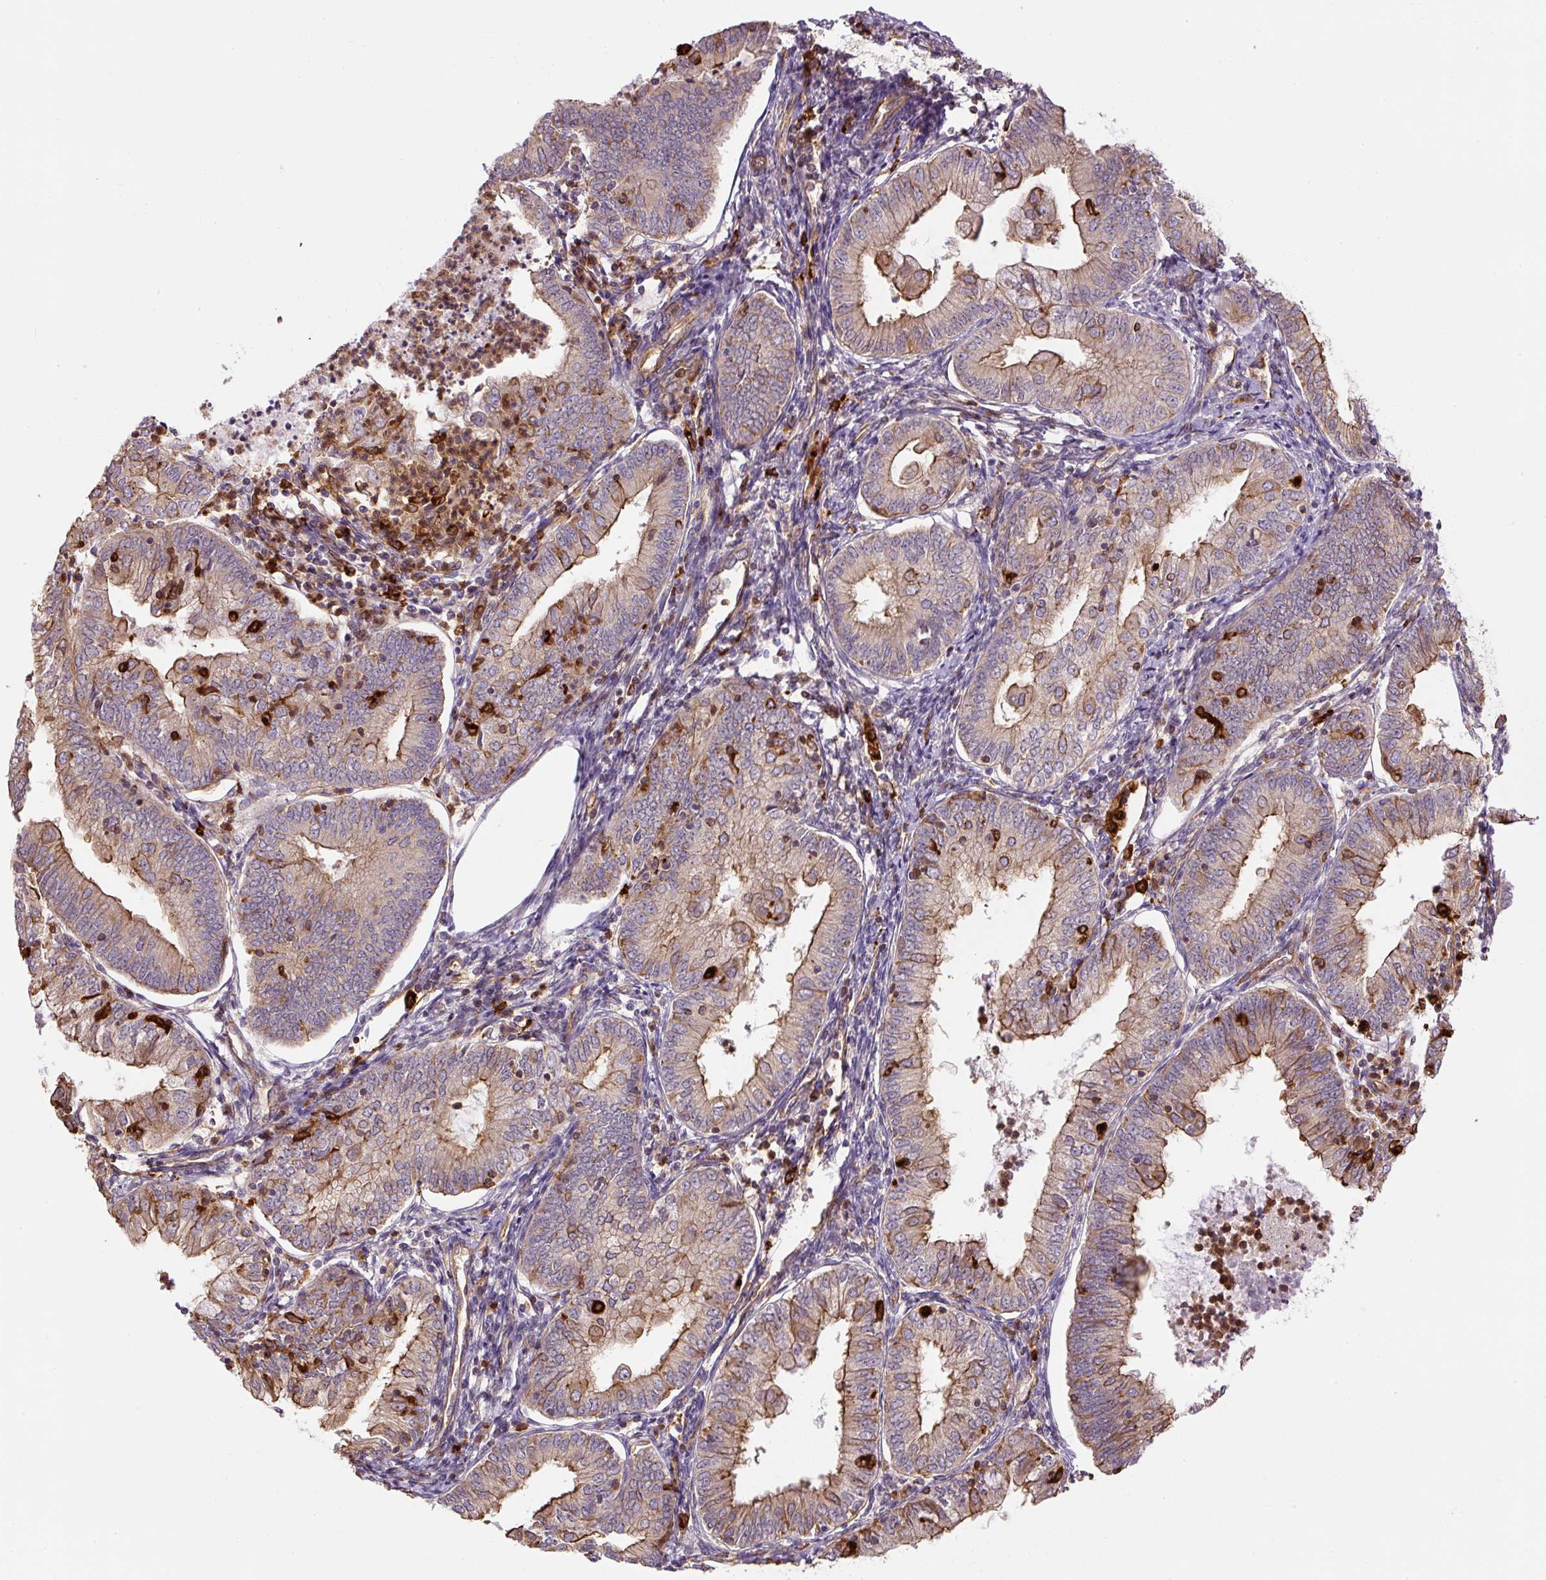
{"staining": {"intensity": "moderate", "quantity": "25%-75%", "location": "cytoplasmic/membranous"}, "tissue": "endometrial cancer", "cell_type": "Tumor cells", "image_type": "cancer", "snomed": [{"axis": "morphology", "description": "Adenocarcinoma, NOS"}, {"axis": "topography", "description": "Endometrium"}], "caption": "Endometrial cancer (adenocarcinoma) stained with DAB (3,3'-diaminobenzidine) immunohistochemistry demonstrates medium levels of moderate cytoplasmic/membranous positivity in approximately 25%-75% of tumor cells.", "gene": "B3GALT5", "patient": {"sex": "female", "age": 55}}